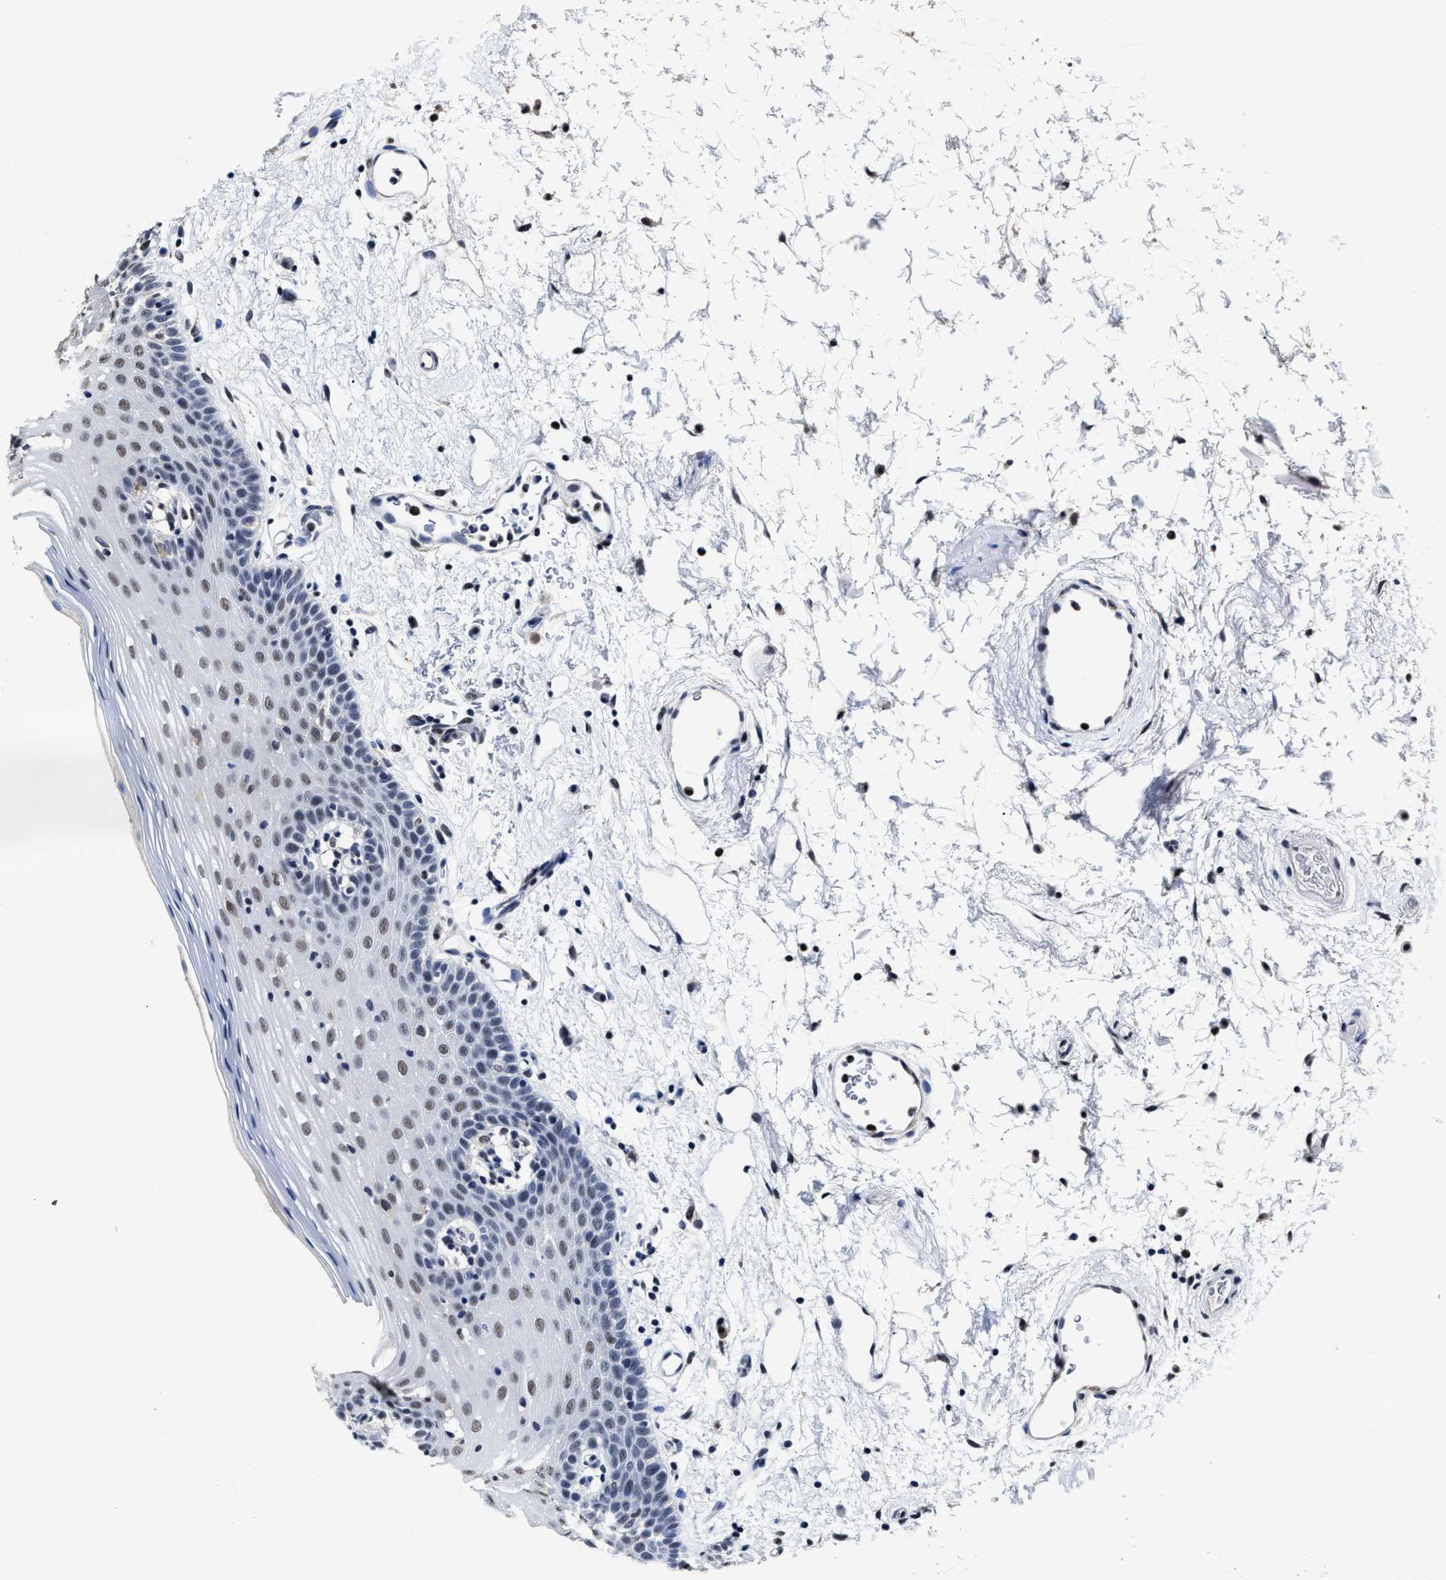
{"staining": {"intensity": "weak", "quantity": "25%-75%", "location": "nuclear"}, "tissue": "oral mucosa", "cell_type": "Squamous epithelial cells", "image_type": "normal", "snomed": [{"axis": "morphology", "description": "Normal tissue, NOS"}, {"axis": "topography", "description": "Oral tissue"}], "caption": "Immunohistochemistry (IHC) staining of benign oral mucosa, which shows low levels of weak nuclear expression in approximately 25%-75% of squamous epithelial cells indicating weak nuclear protein expression. The staining was performed using DAB (brown) for protein detection and nuclei were counterstained in hematoxylin (blue).", "gene": "PRPF4B", "patient": {"sex": "male", "age": 66}}